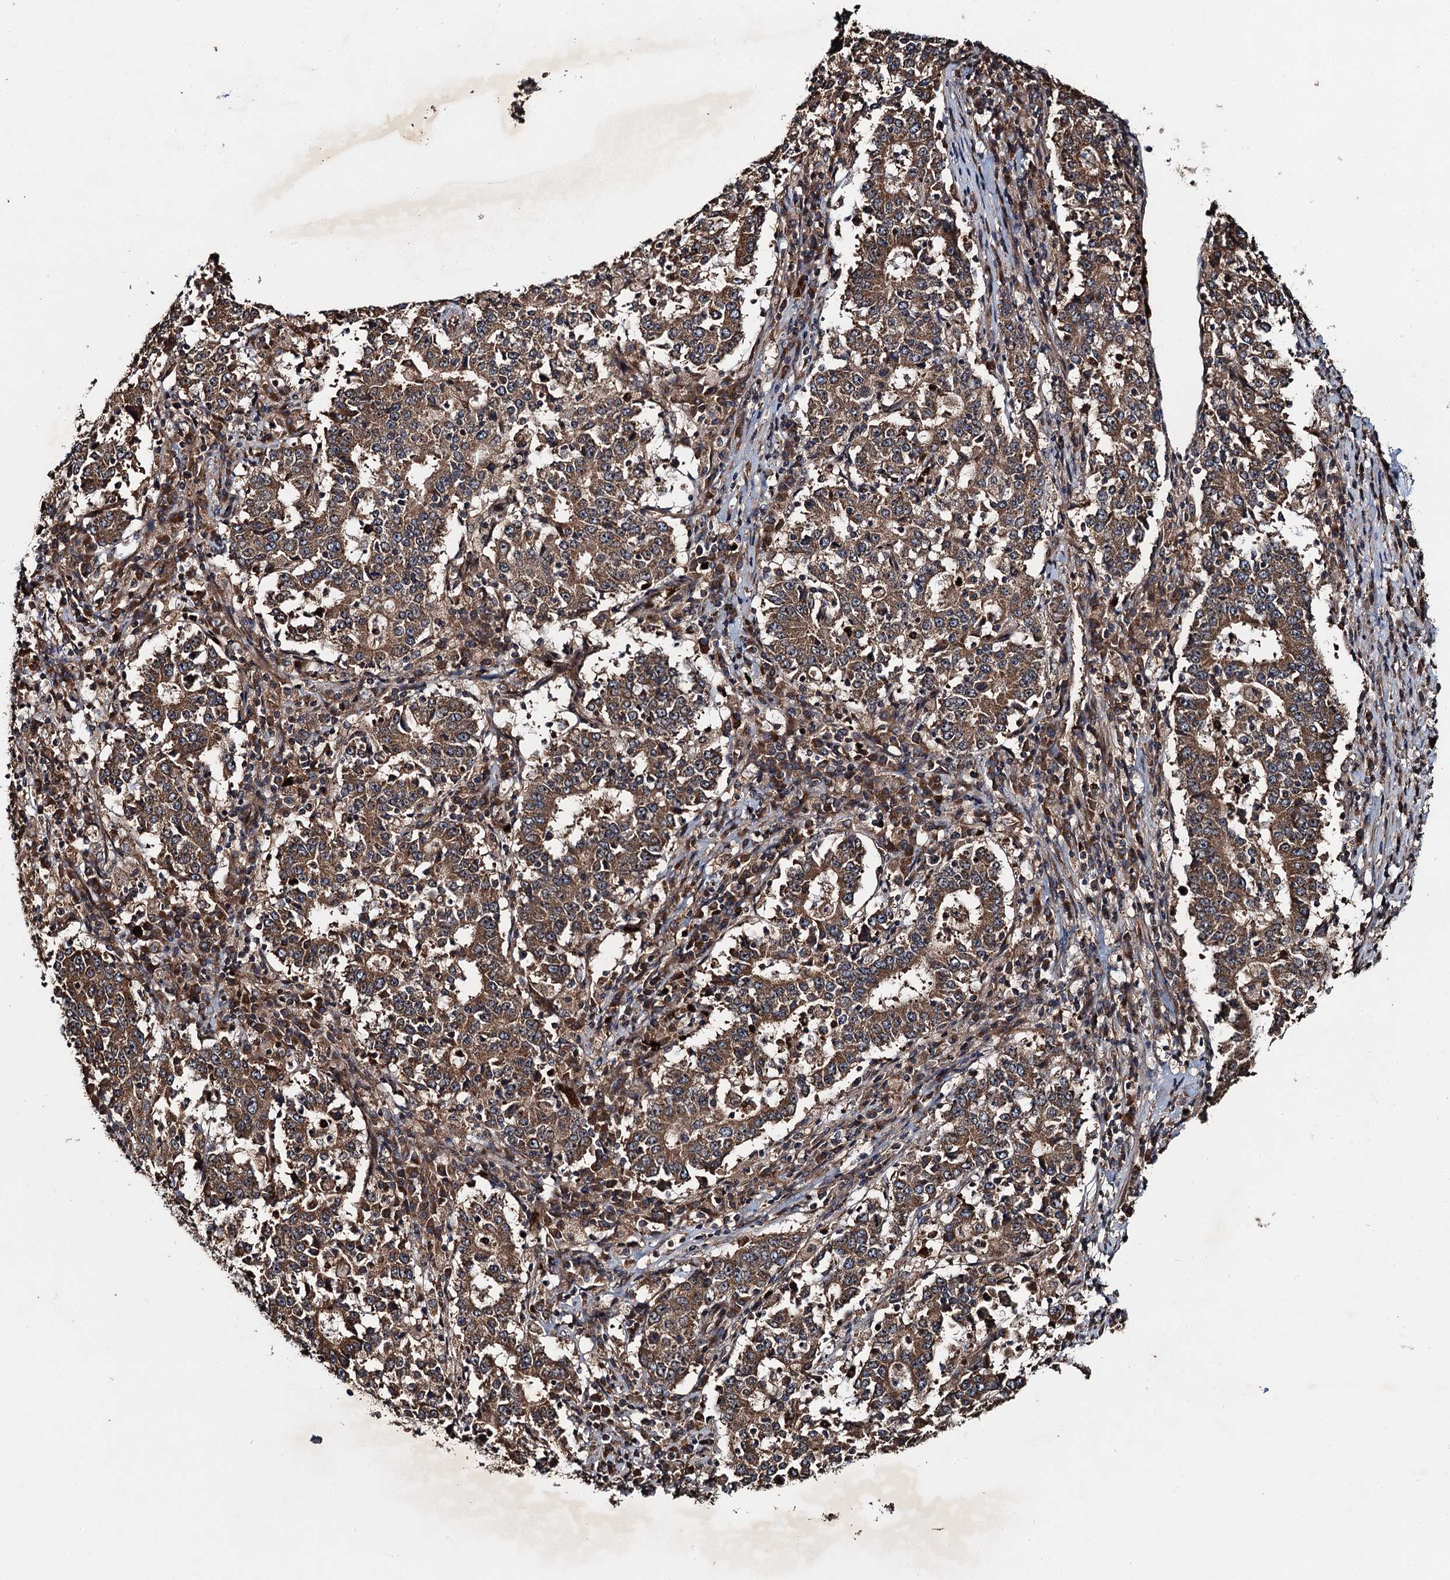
{"staining": {"intensity": "moderate", "quantity": ">75%", "location": "cytoplasmic/membranous"}, "tissue": "stomach cancer", "cell_type": "Tumor cells", "image_type": "cancer", "snomed": [{"axis": "morphology", "description": "Adenocarcinoma, NOS"}, {"axis": "topography", "description": "Stomach"}], "caption": "IHC (DAB) staining of stomach cancer (adenocarcinoma) shows moderate cytoplasmic/membranous protein staining in about >75% of tumor cells.", "gene": "SNX32", "patient": {"sex": "male", "age": 59}}